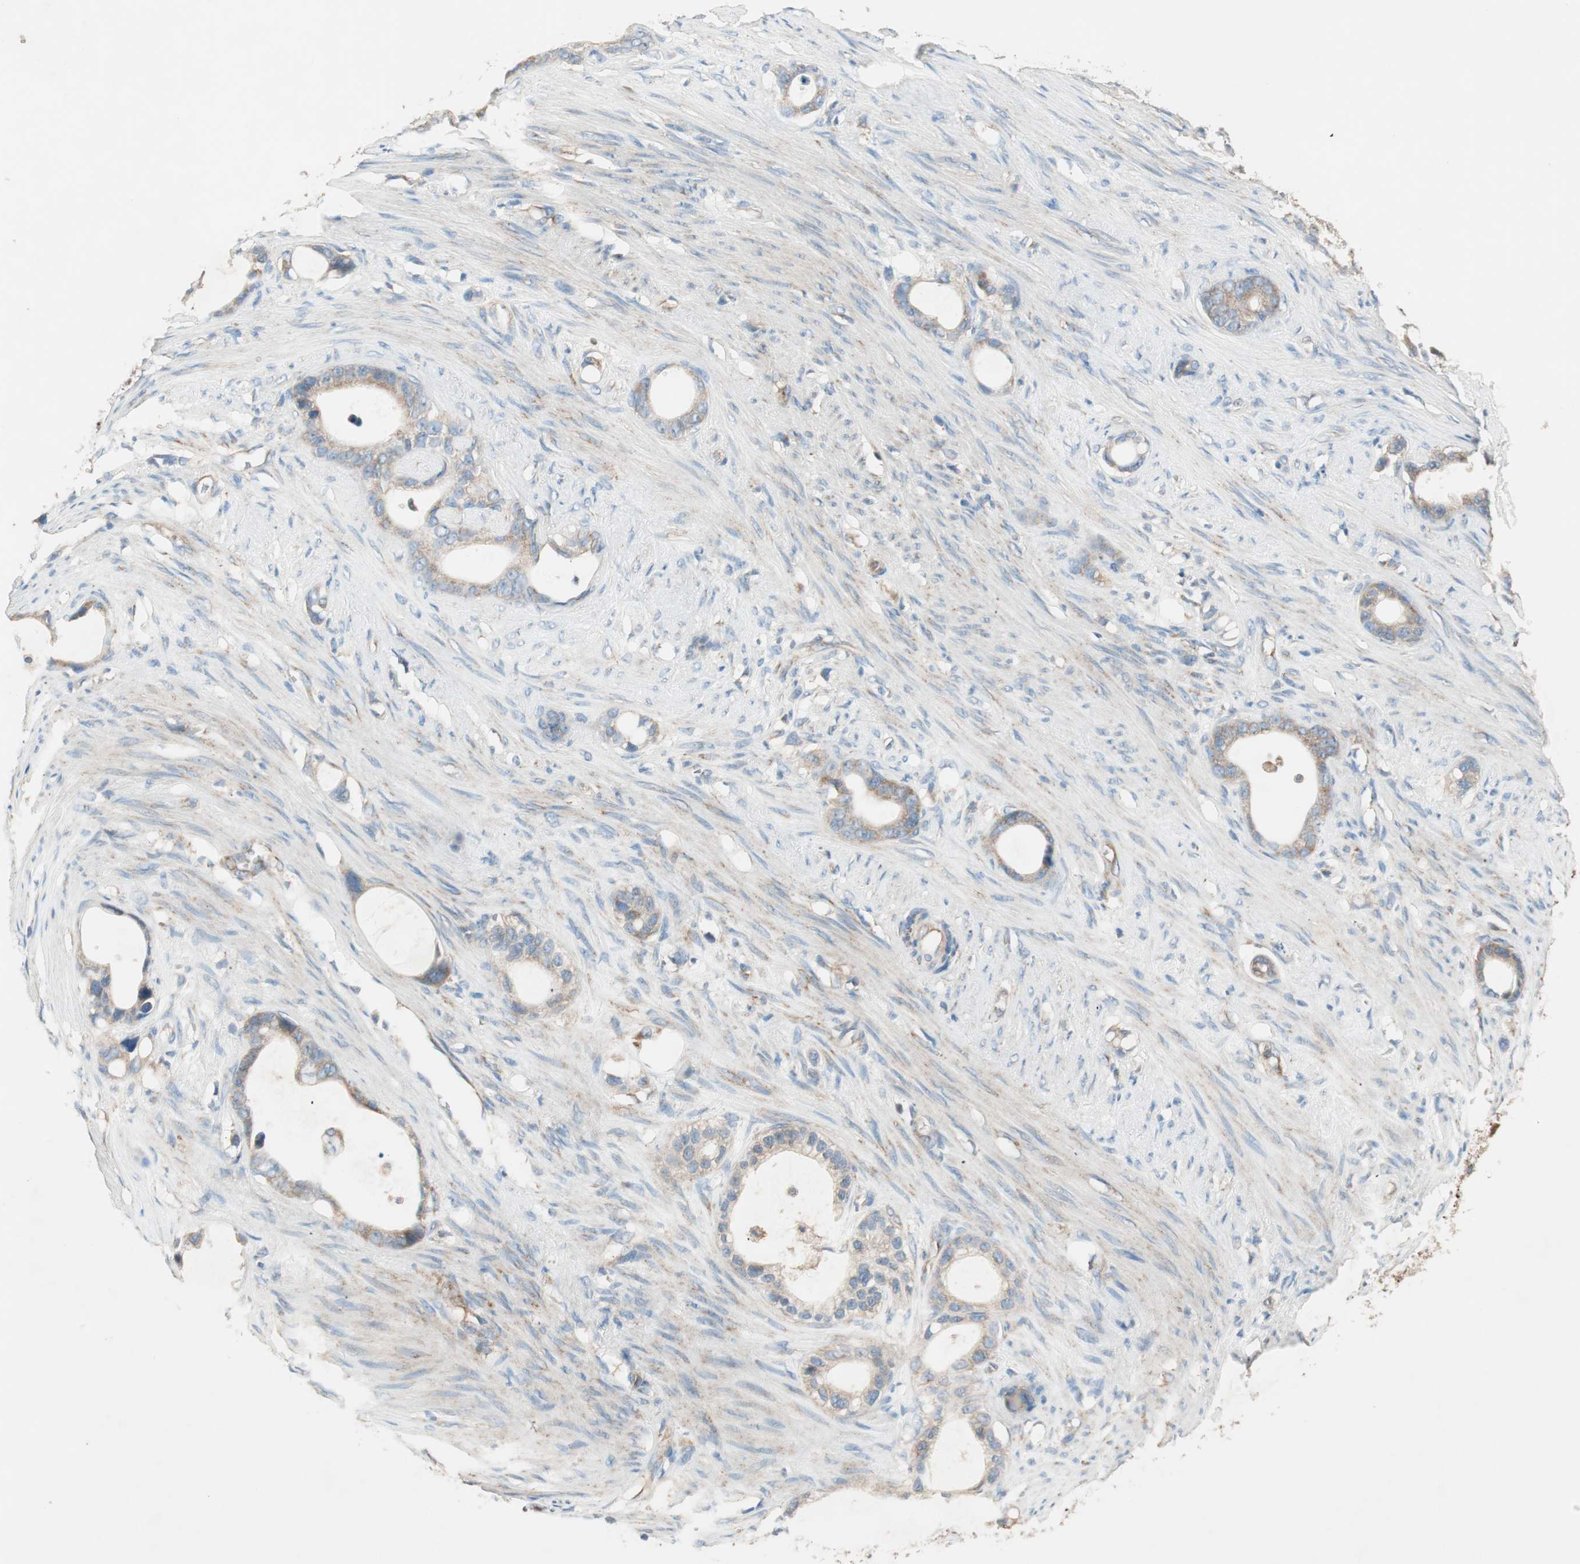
{"staining": {"intensity": "moderate", "quantity": ">75%", "location": "cytoplasmic/membranous"}, "tissue": "stomach cancer", "cell_type": "Tumor cells", "image_type": "cancer", "snomed": [{"axis": "morphology", "description": "Adenocarcinoma, NOS"}, {"axis": "topography", "description": "Stomach"}], "caption": "Human stomach adenocarcinoma stained for a protein (brown) displays moderate cytoplasmic/membranous positive staining in approximately >75% of tumor cells.", "gene": "CC2D1A", "patient": {"sex": "female", "age": 75}}